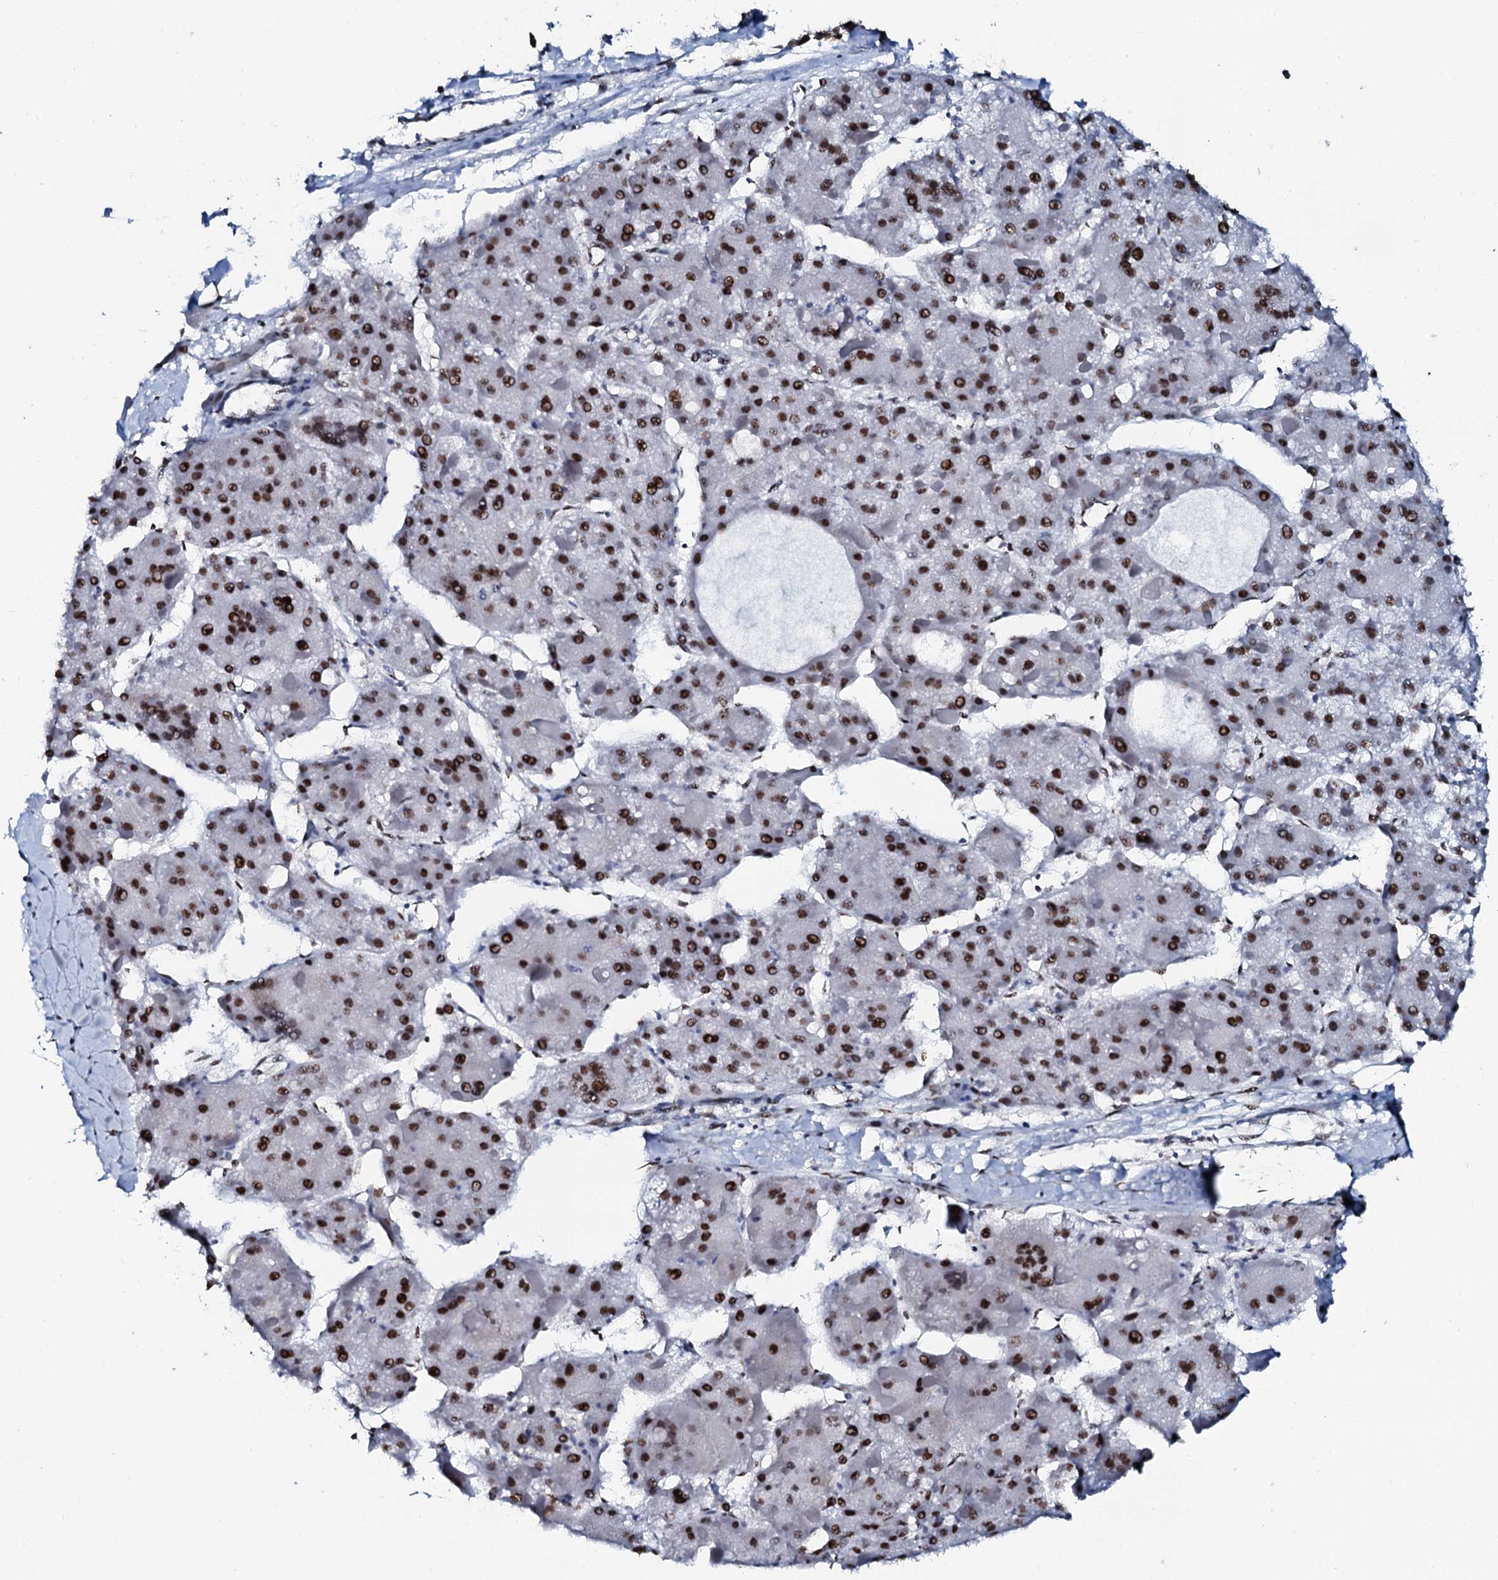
{"staining": {"intensity": "strong", "quantity": ">75%", "location": "nuclear"}, "tissue": "liver cancer", "cell_type": "Tumor cells", "image_type": "cancer", "snomed": [{"axis": "morphology", "description": "Carcinoma, Hepatocellular, NOS"}, {"axis": "topography", "description": "Liver"}], "caption": "Immunohistochemical staining of human liver cancer (hepatocellular carcinoma) reveals high levels of strong nuclear protein staining in approximately >75% of tumor cells.", "gene": "NKAPD1", "patient": {"sex": "female", "age": 73}}